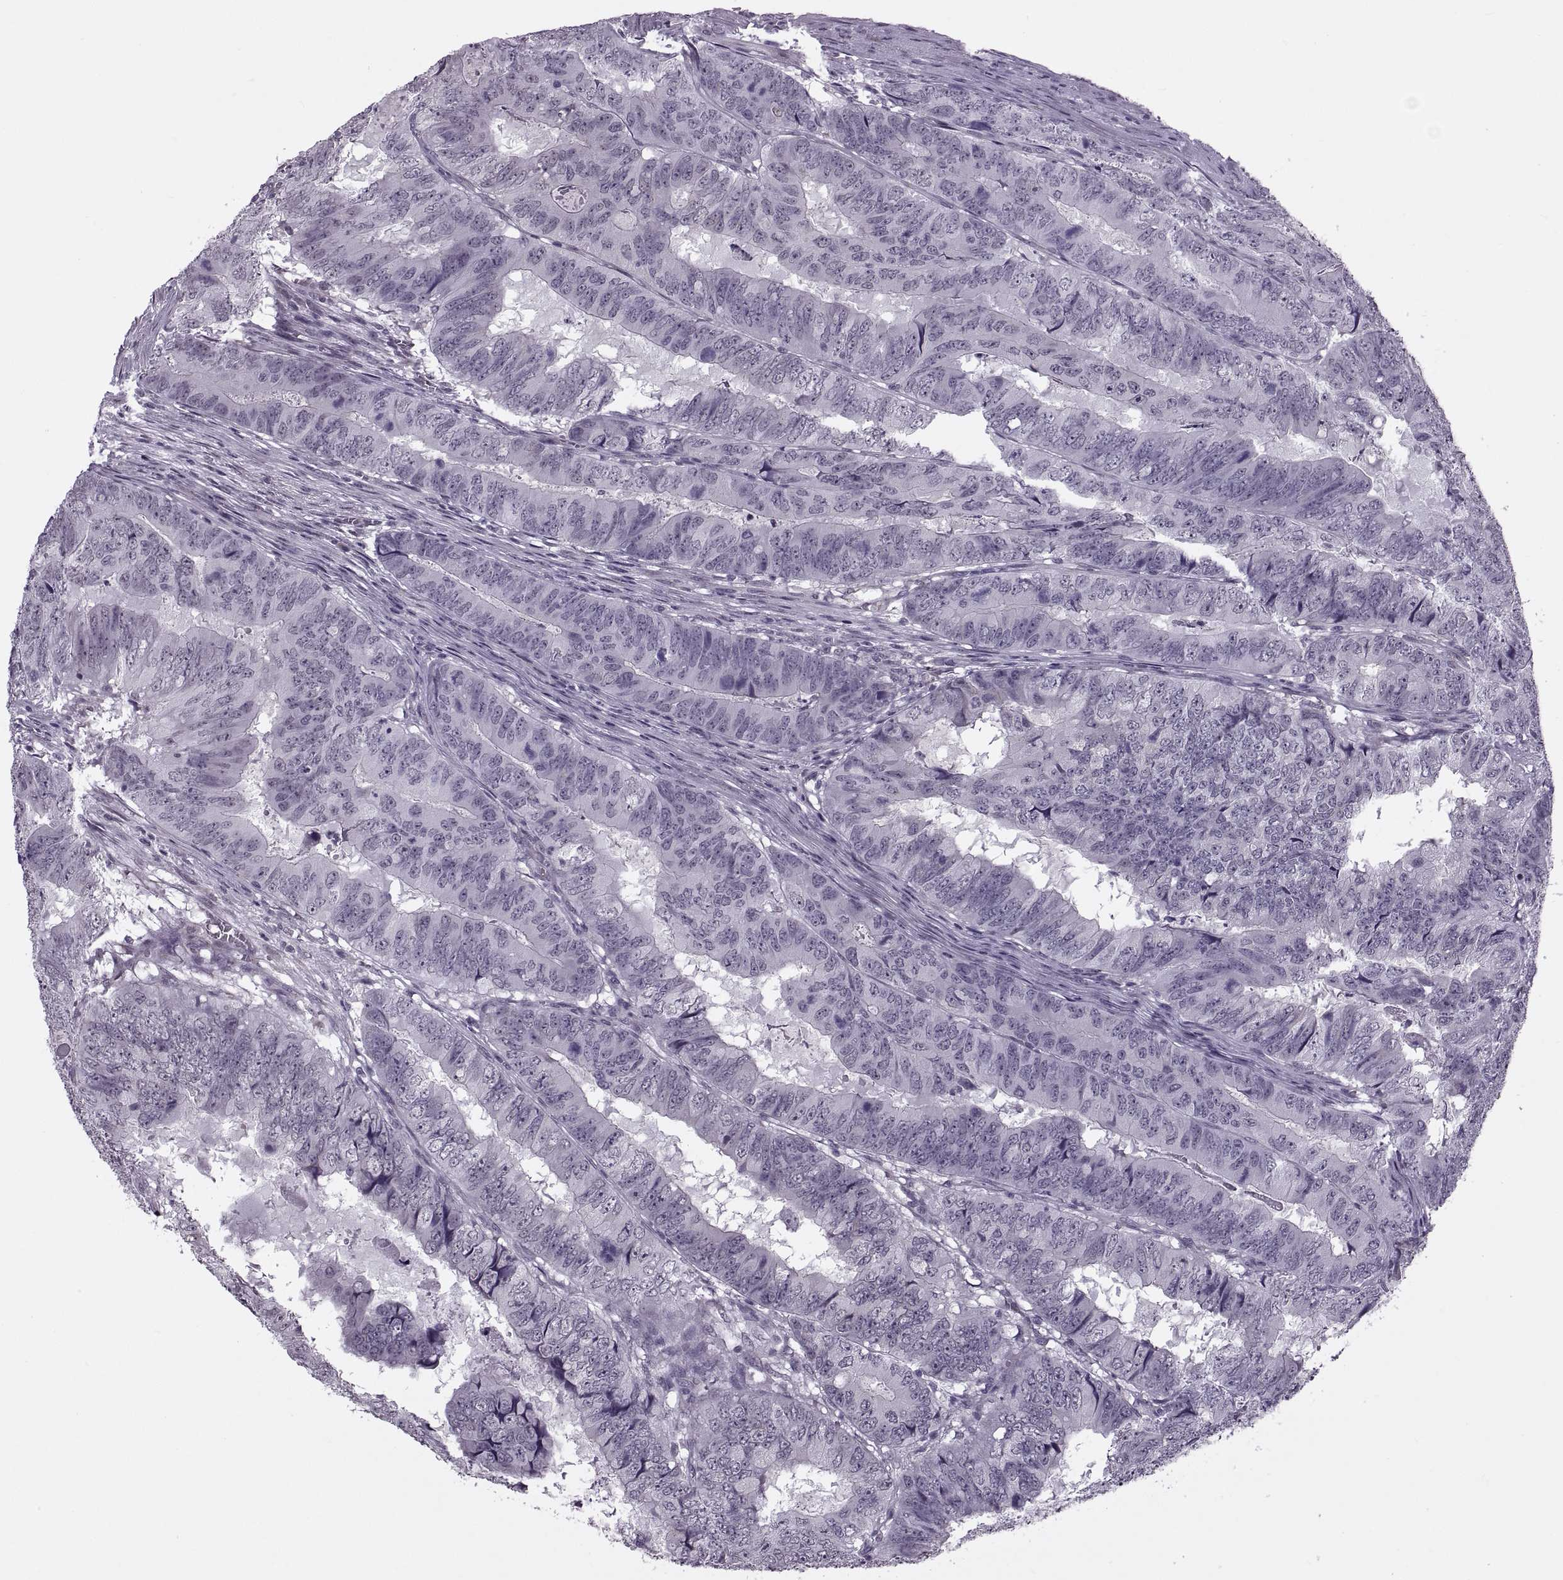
{"staining": {"intensity": "negative", "quantity": "none", "location": "none"}, "tissue": "colorectal cancer", "cell_type": "Tumor cells", "image_type": "cancer", "snomed": [{"axis": "morphology", "description": "Adenocarcinoma, NOS"}, {"axis": "topography", "description": "Colon"}], "caption": "Colorectal cancer was stained to show a protein in brown. There is no significant expression in tumor cells.", "gene": "PRSS37", "patient": {"sex": "male", "age": 79}}